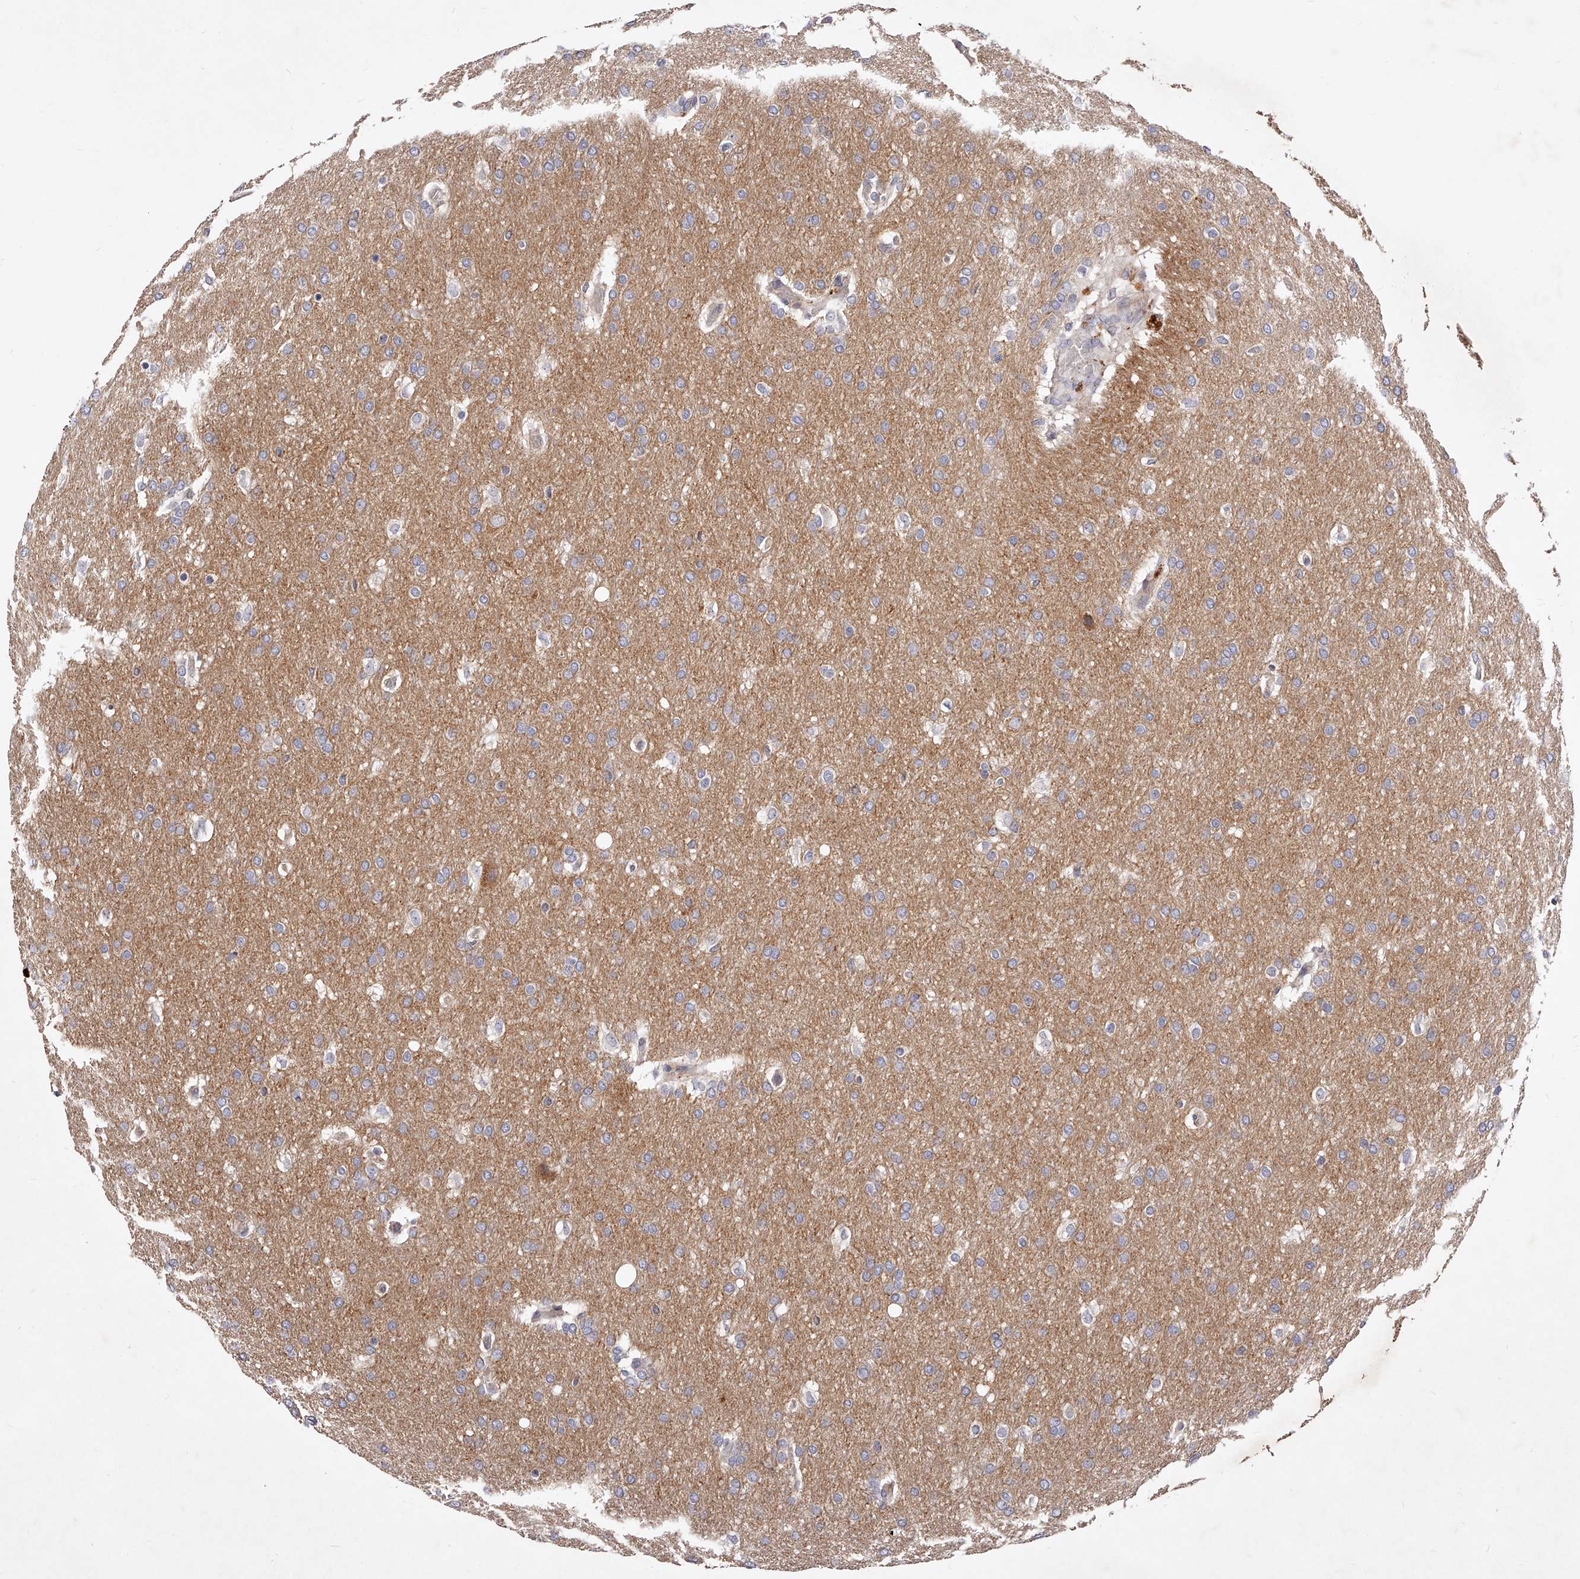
{"staining": {"intensity": "weak", "quantity": "<25%", "location": "cytoplasmic/membranous"}, "tissue": "glioma", "cell_type": "Tumor cells", "image_type": "cancer", "snomed": [{"axis": "morphology", "description": "Glioma, malignant, Low grade"}, {"axis": "topography", "description": "Brain"}], "caption": "There is no significant expression in tumor cells of glioma.", "gene": "PHACTR1", "patient": {"sex": "female", "age": 37}}